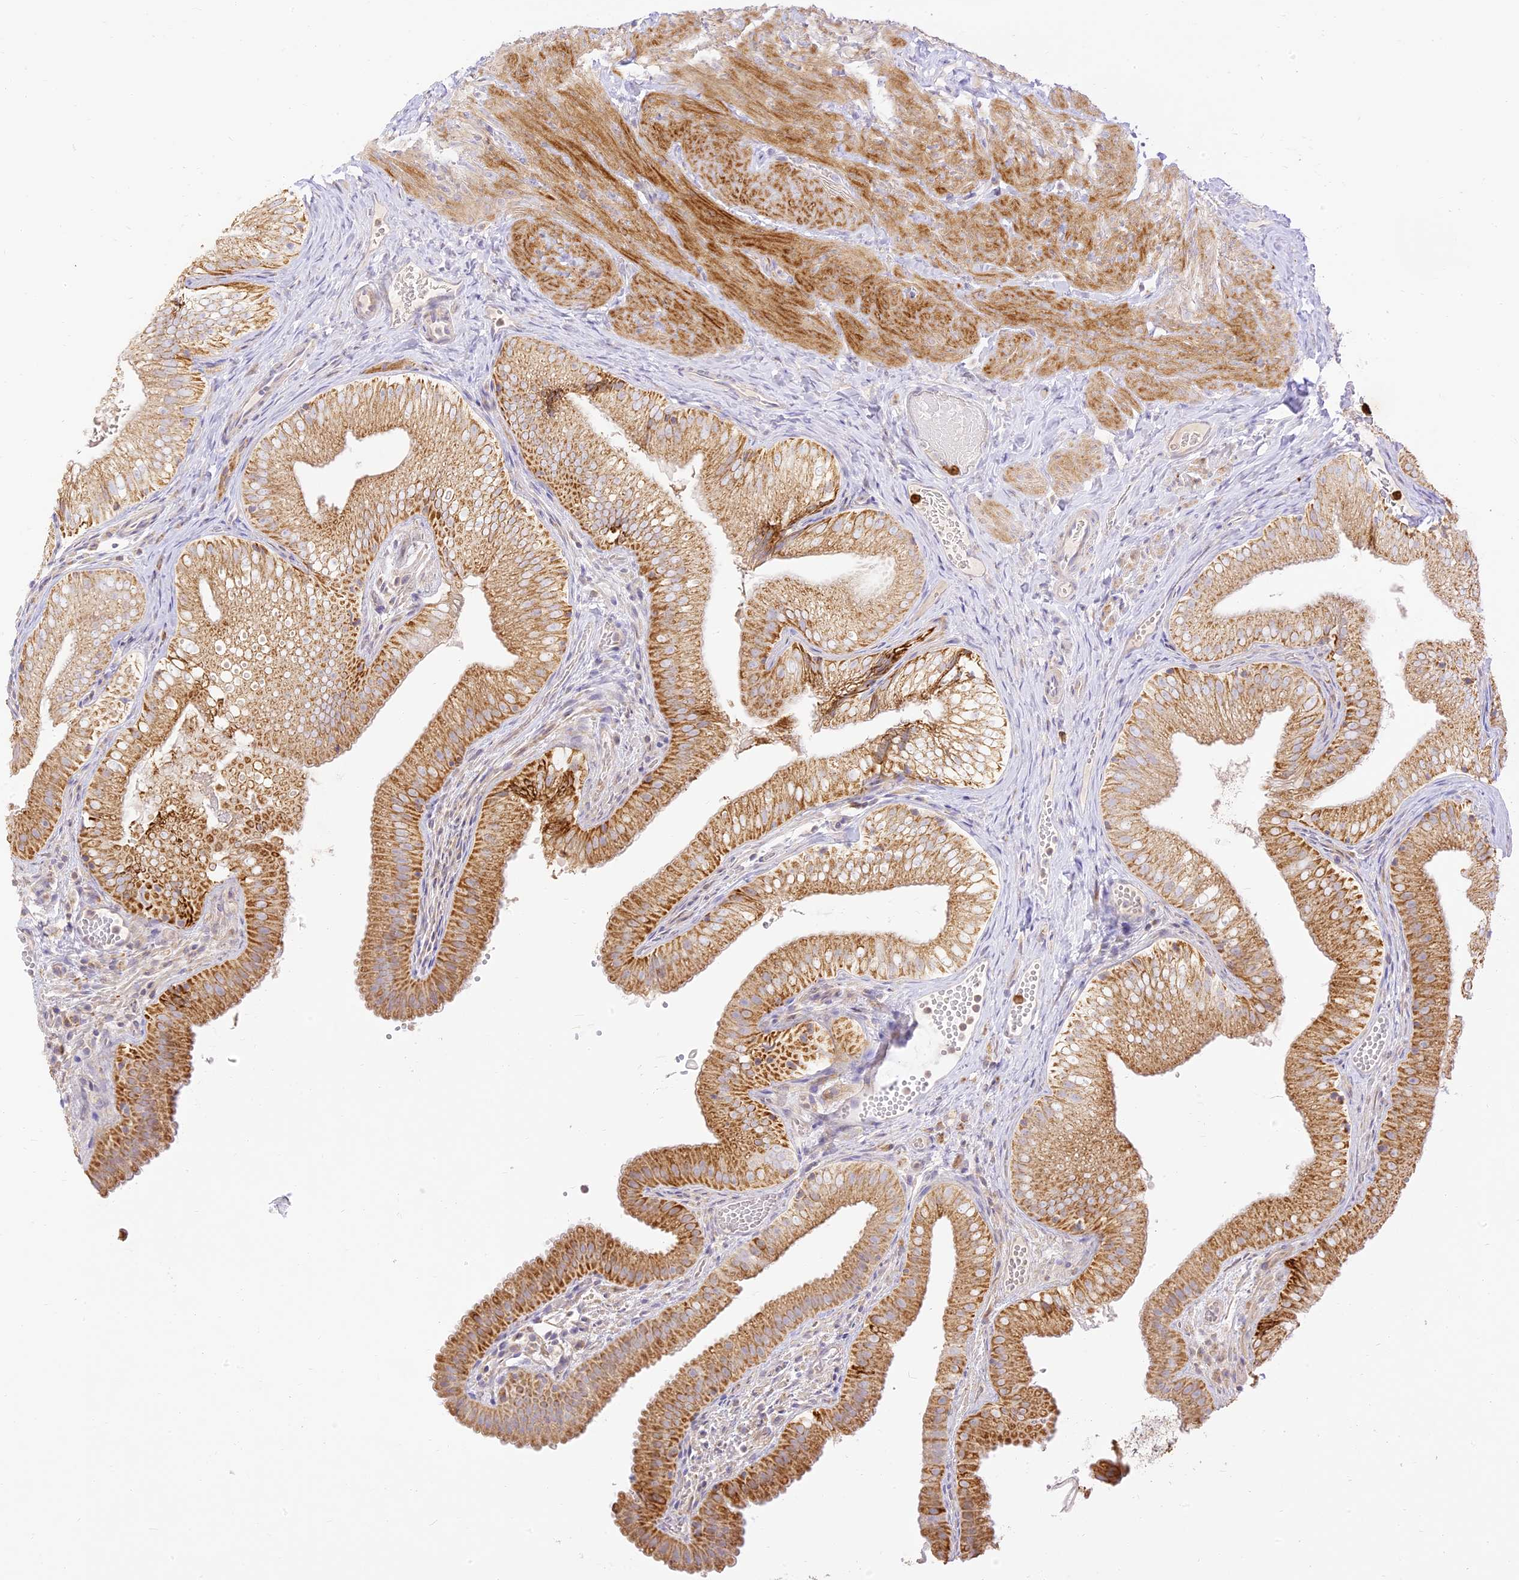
{"staining": {"intensity": "moderate", "quantity": ">75%", "location": "cytoplasmic/membranous"}, "tissue": "gallbladder", "cell_type": "Glandular cells", "image_type": "normal", "snomed": [{"axis": "morphology", "description": "Normal tissue, NOS"}, {"axis": "topography", "description": "Gallbladder"}], "caption": "Immunohistochemical staining of normal gallbladder shows >75% levels of moderate cytoplasmic/membranous protein expression in about >75% of glandular cells.", "gene": "LRRC15", "patient": {"sex": "female", "age": 30}}